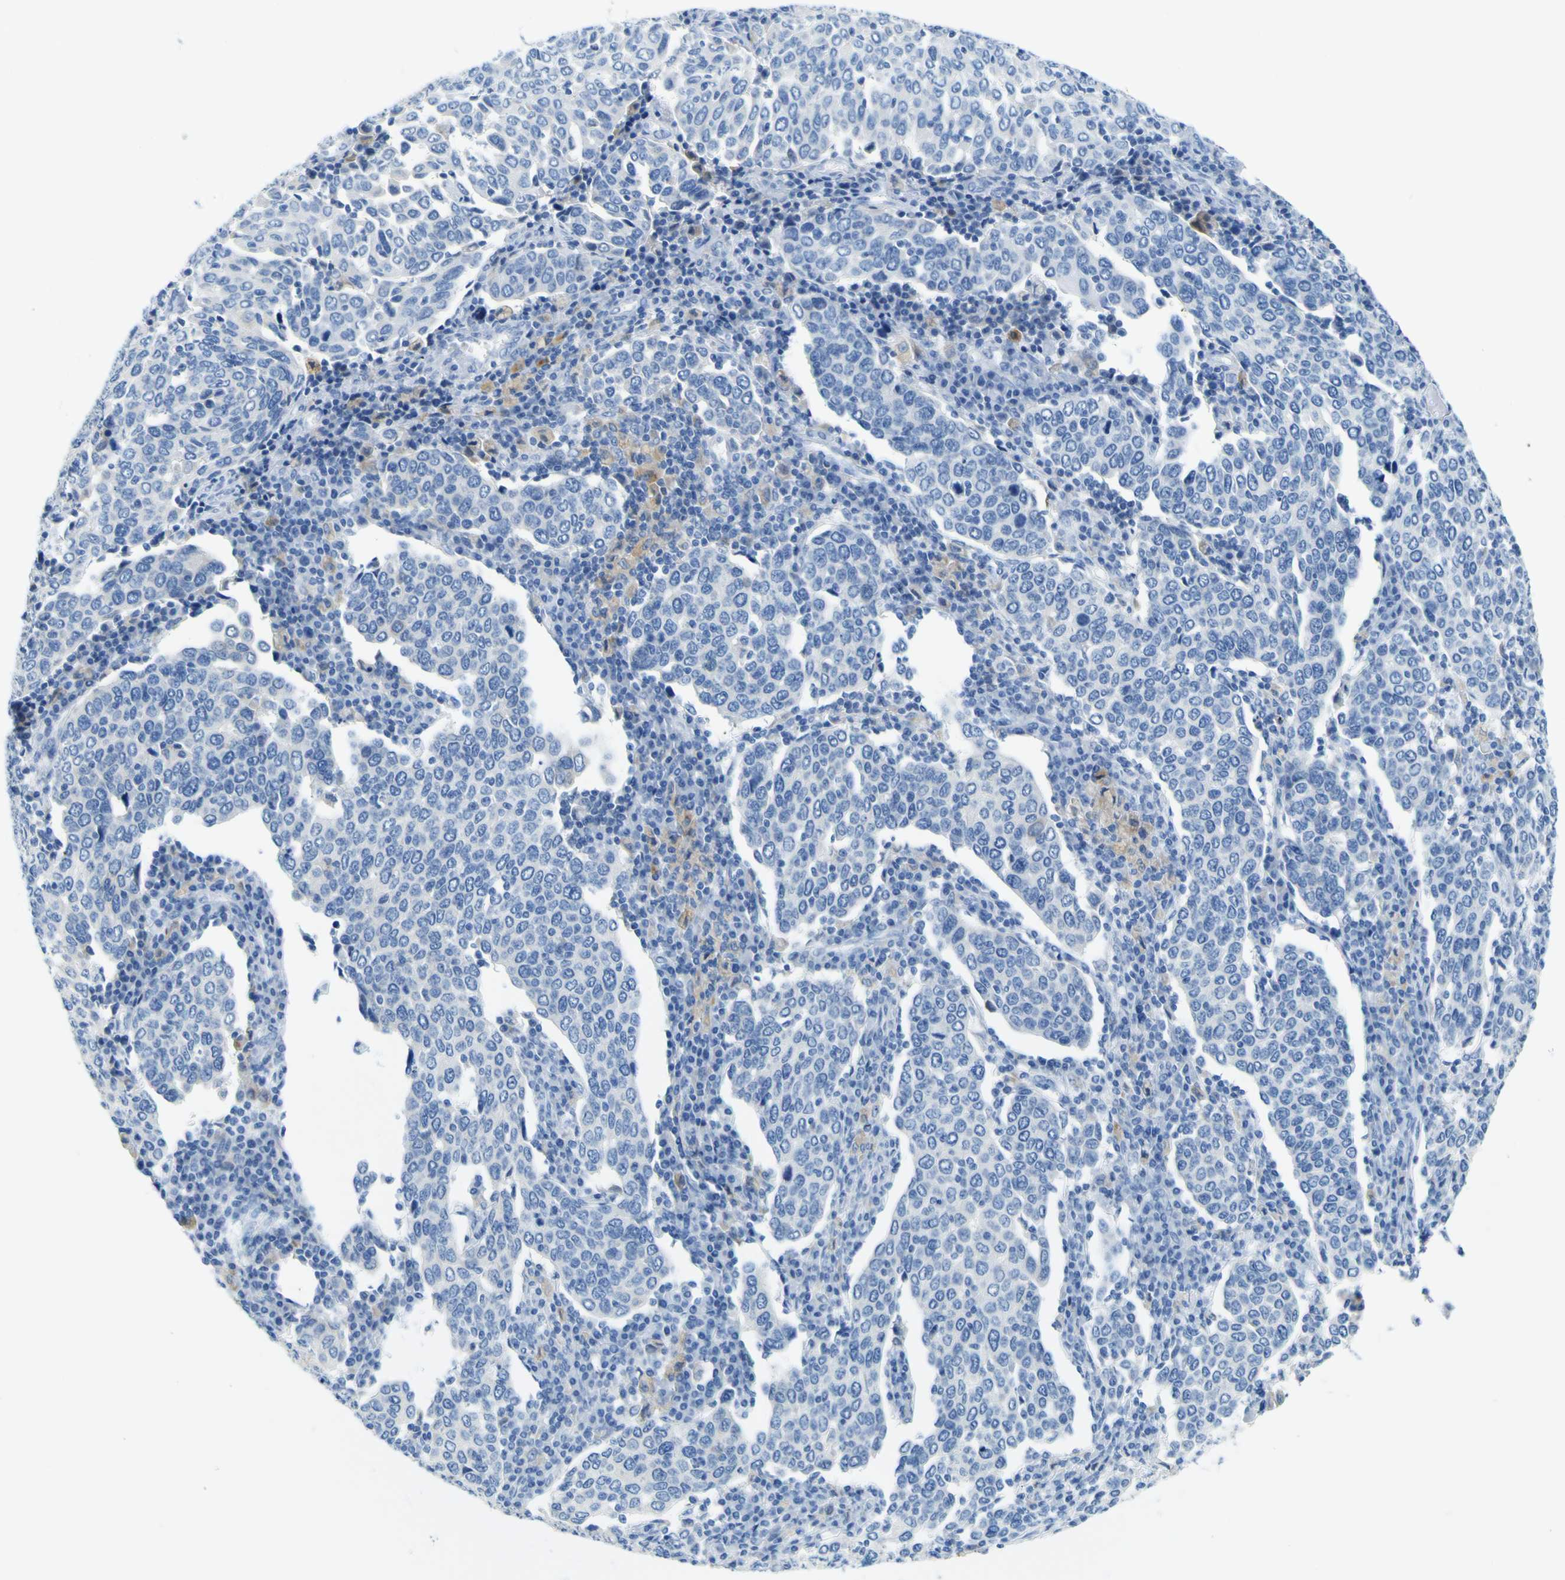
{"staining": {"intensity": "weak", "quantity": "<25%", "location": "cytoplasmic/membranous"}, "tissue": "cervical cancer", "cell_type": "Tumor cells", "image_type": "cancer", "snomed": [{"axis": "morphology", "description": "Squamous cell carcinoma, NOS"}, {"axis": "topography", "description": "Cervix"}], "caption": "Histopathology image shows no protein expression in tumor cells of squamous cell carcinoma (cervical) tissue. (Immunohistochemistry (ihc), brightfield microscopy, high magnification).", "gene": "ACSL1", "patient": {"sex": "female", "age": 40}}